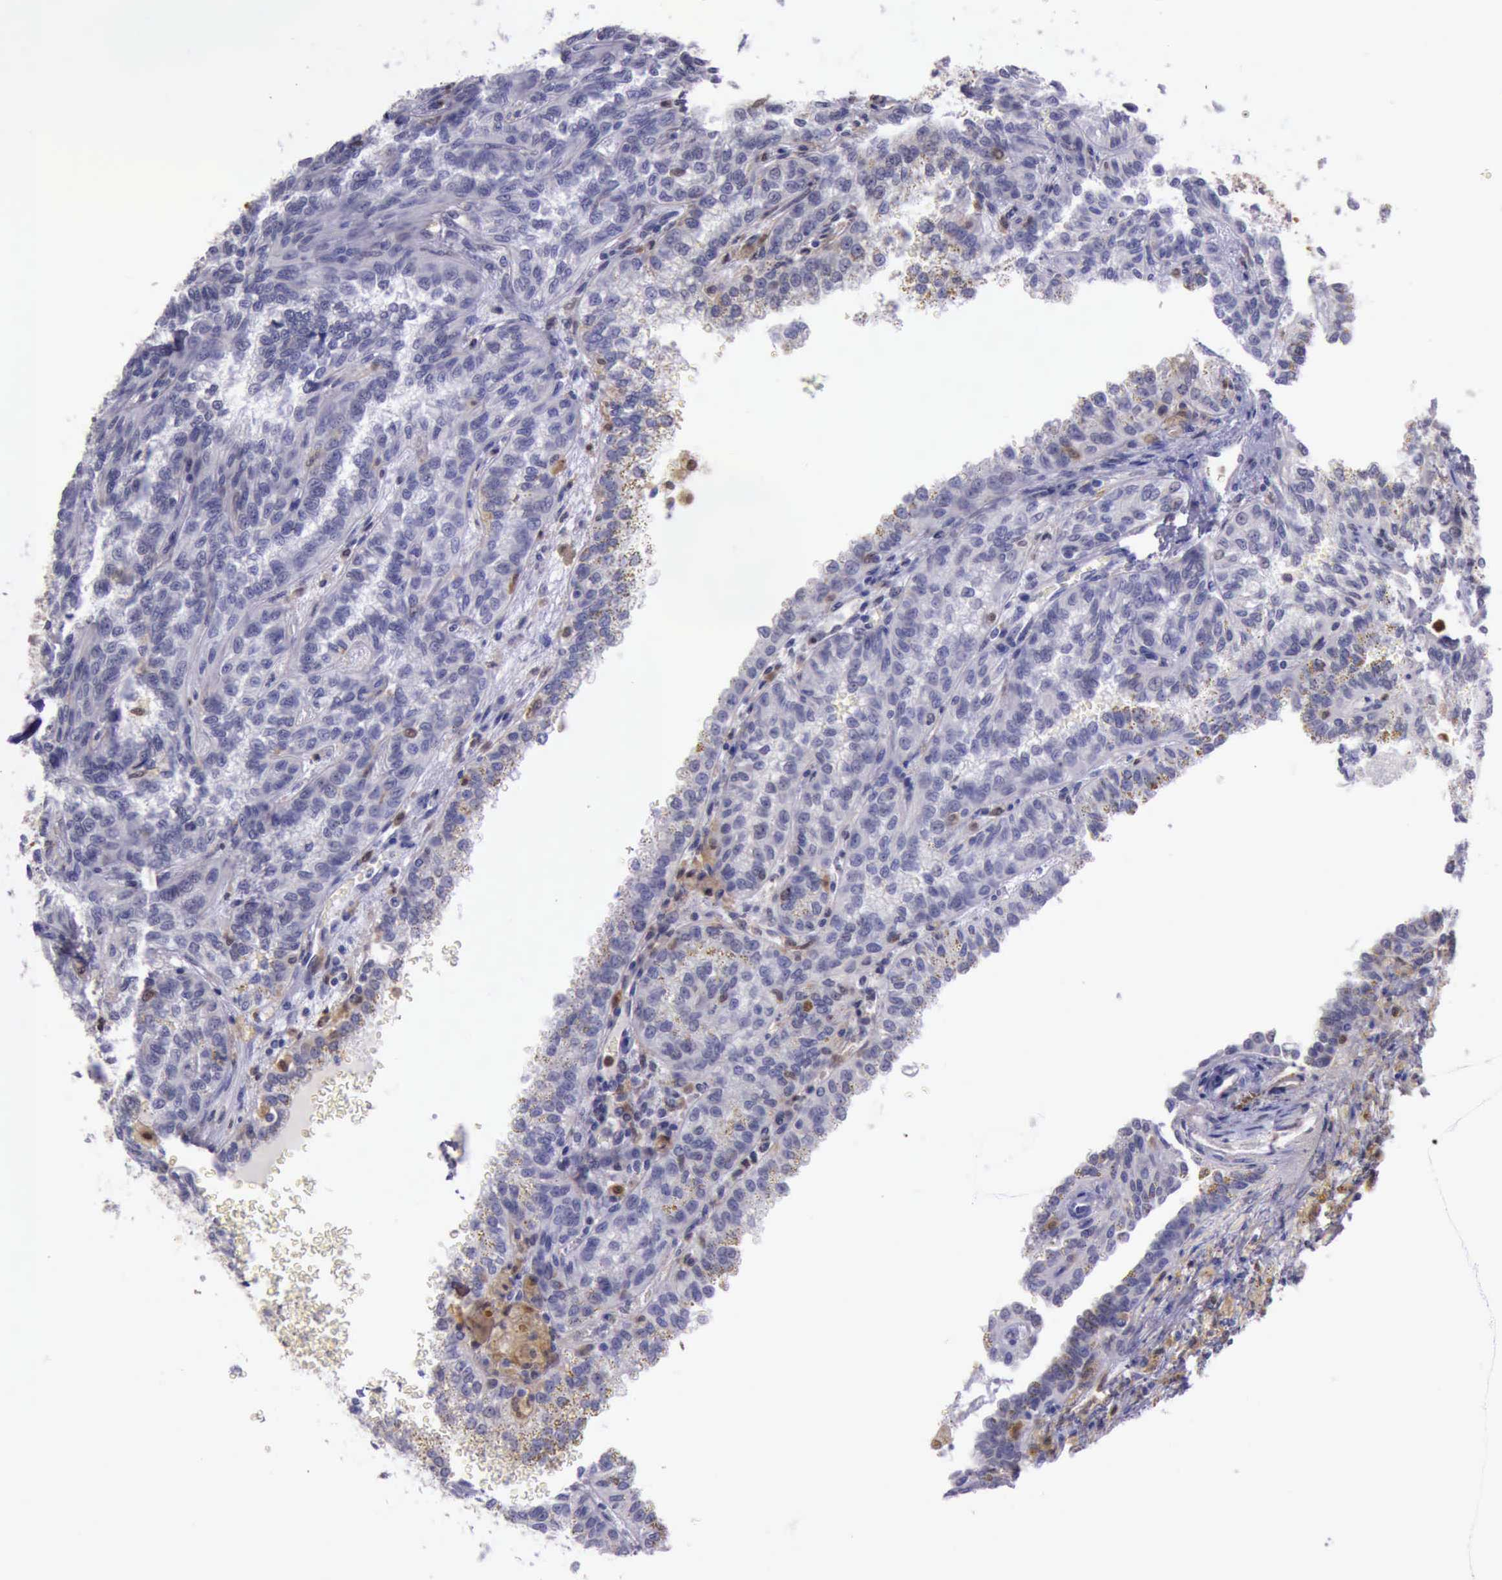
{"staining": {"intensity": "weak", "quantity": "<25%", "location": "cytoplasmic/membranous,nuclear"}, "tissue": "renal cancer", "cell_type": "Tumor cells", "image_type": "cancer", "snomed": [{"axis": "morphology", "description": "Inflammation, NOS"}, {"axis": "morphology", "description": "Adenocarcinoma, NOS"}, {"axis": "topography", "description": "Kidney"}], "caption": "Immunohistochemical staining of human adenocarcinoma (renal) shows no significant expression in tumor cells.", "gene": "TYMP", "patient": {"sex": "male", "age": 68}}